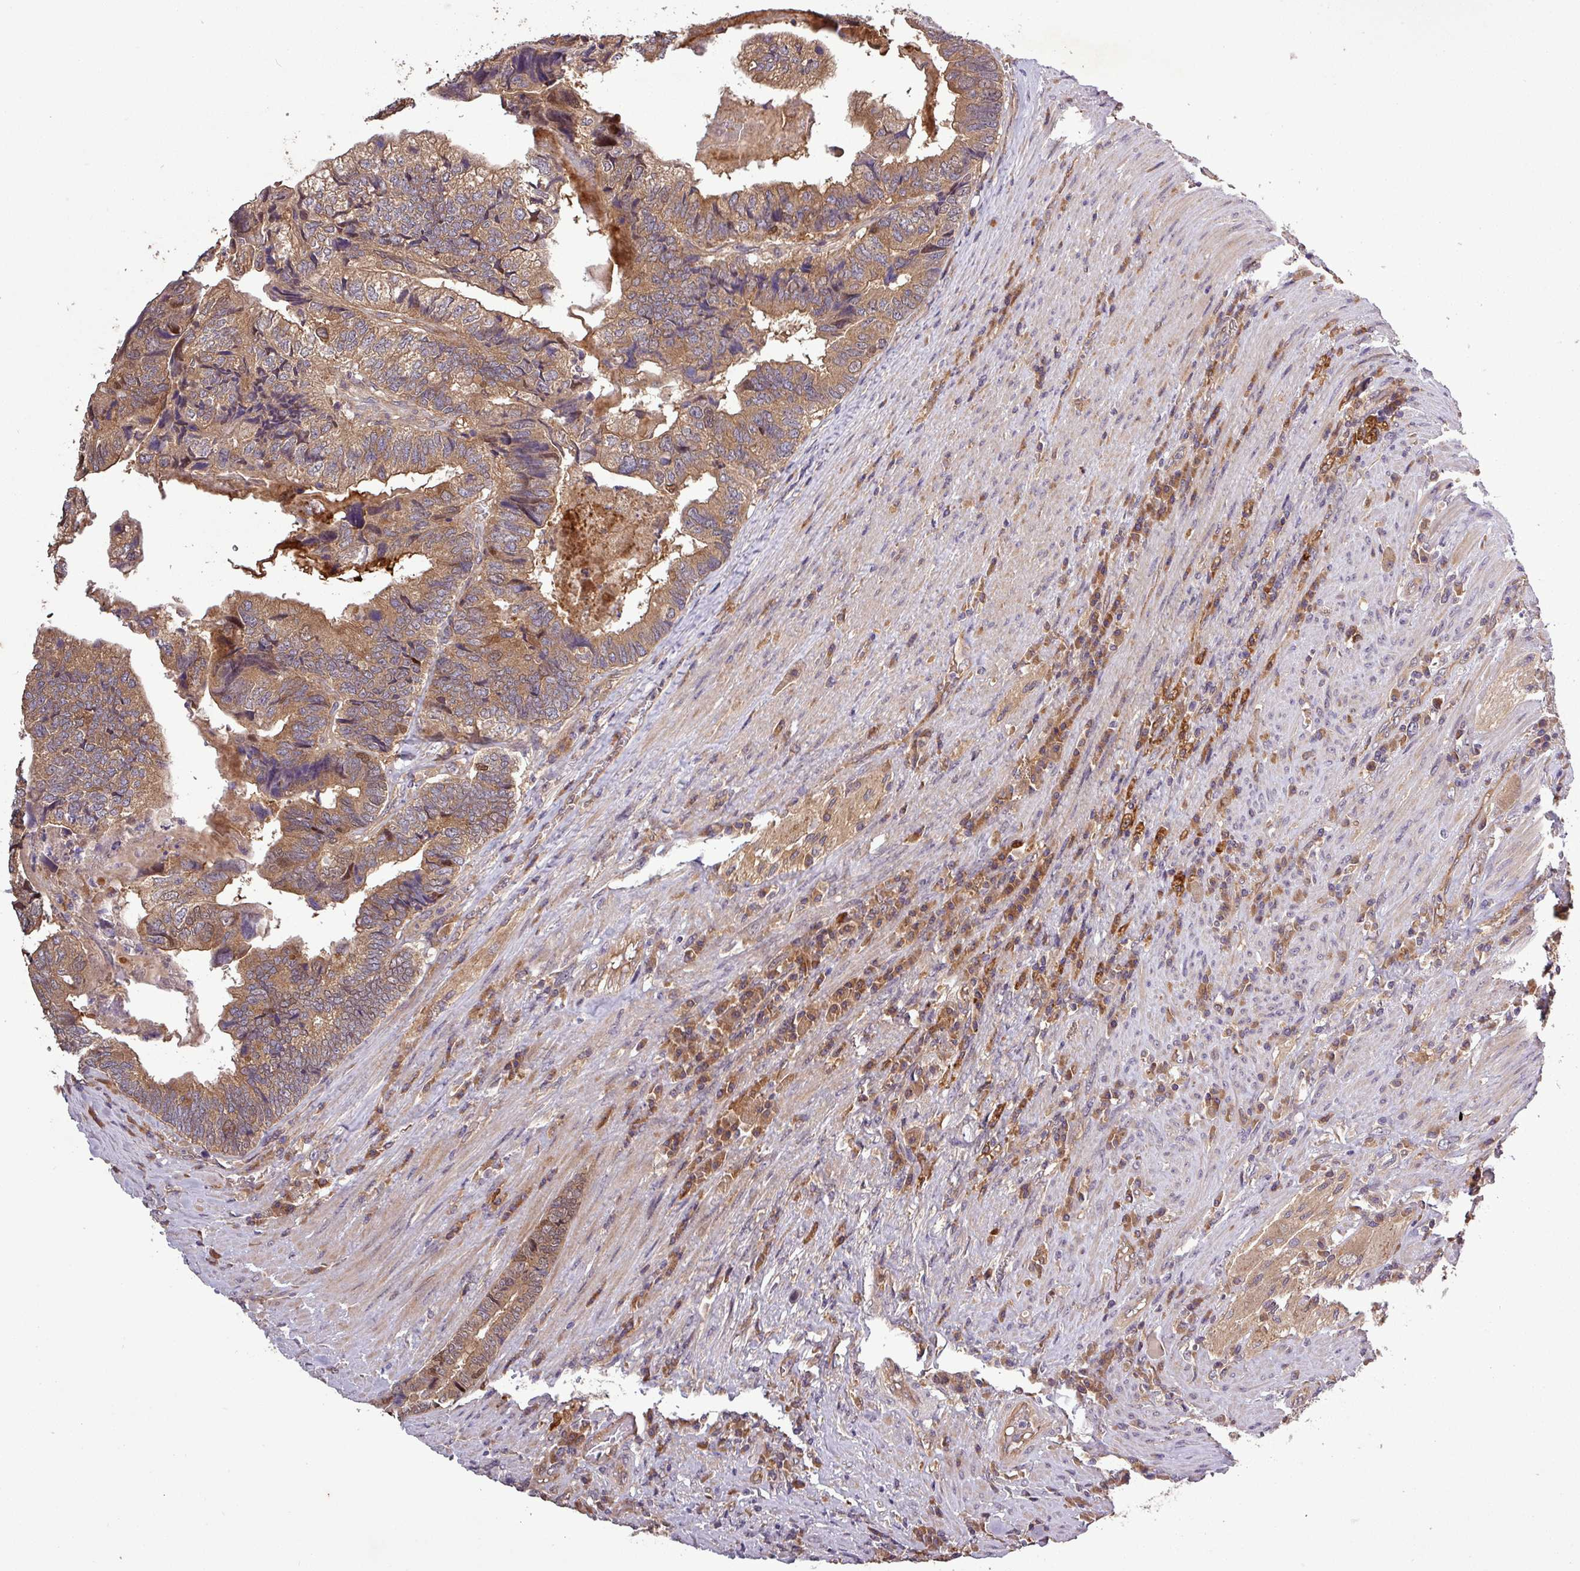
{"staining": {"intensity": "moderate", "quantity": ">75%", "location": "cytoplasmic/membranous"}, "tissue": "colorectal cancer", "cell_type": "Tumor cells", "image_type": "cancer", "snomed": [{"axis": "morphology", "description": "Adenocarcinoma, NOS"}, {"axis": "topography", "description": "Colon"}], "caption": "Colorectal adenocarcinoma tissue demonstrates moderate cytoplasmic/membranous staining in about >75% of tumor cells, visualized by immunohistochemistry.", "gene": "SIRPB2", "patient": {"sex": "female", "age": 67}}